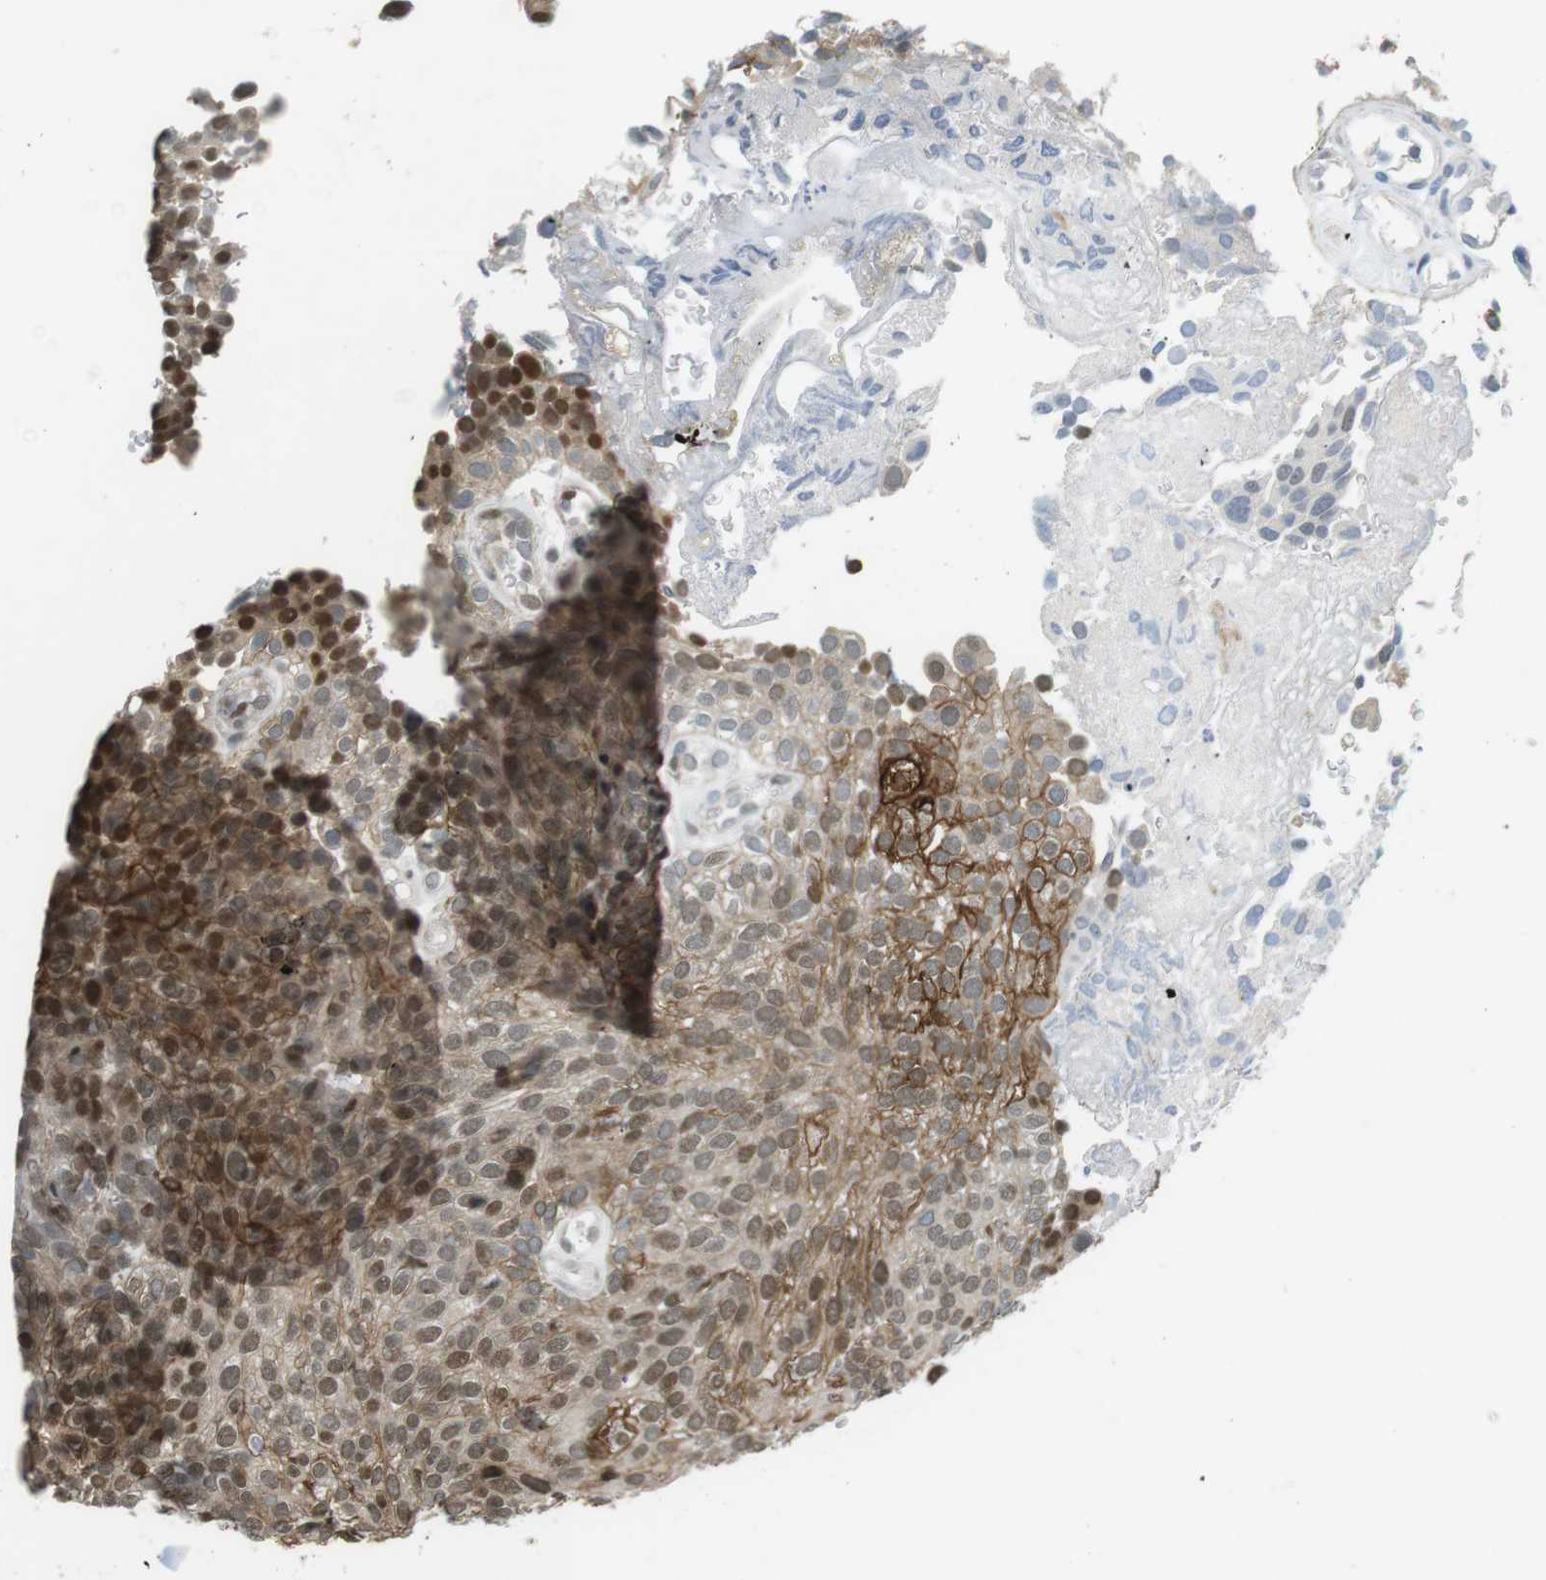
{"staining": {"intensity": "moderate", "quantity": "<25%", "location": "cytoplasmic/membranous,nuclear"}, "tissue": "urothelial cancer", "cell_type": "Tumor cells", "image_type": "cancer", "snomed": [{"axis": "morphology", "description": "Urothelial carcinoma, Low grade"}, {"axis": "topography", "description": "Urinary bladder"}], "caption": "This image demonstrates IHC staining of human urothelial cancer, with low moderate cytoplasmic/membranous and nuclear positivity in approximately <25% of tumor cells.", "gene": "NEK4", "patient": {"sex": "male", "age": 78}}